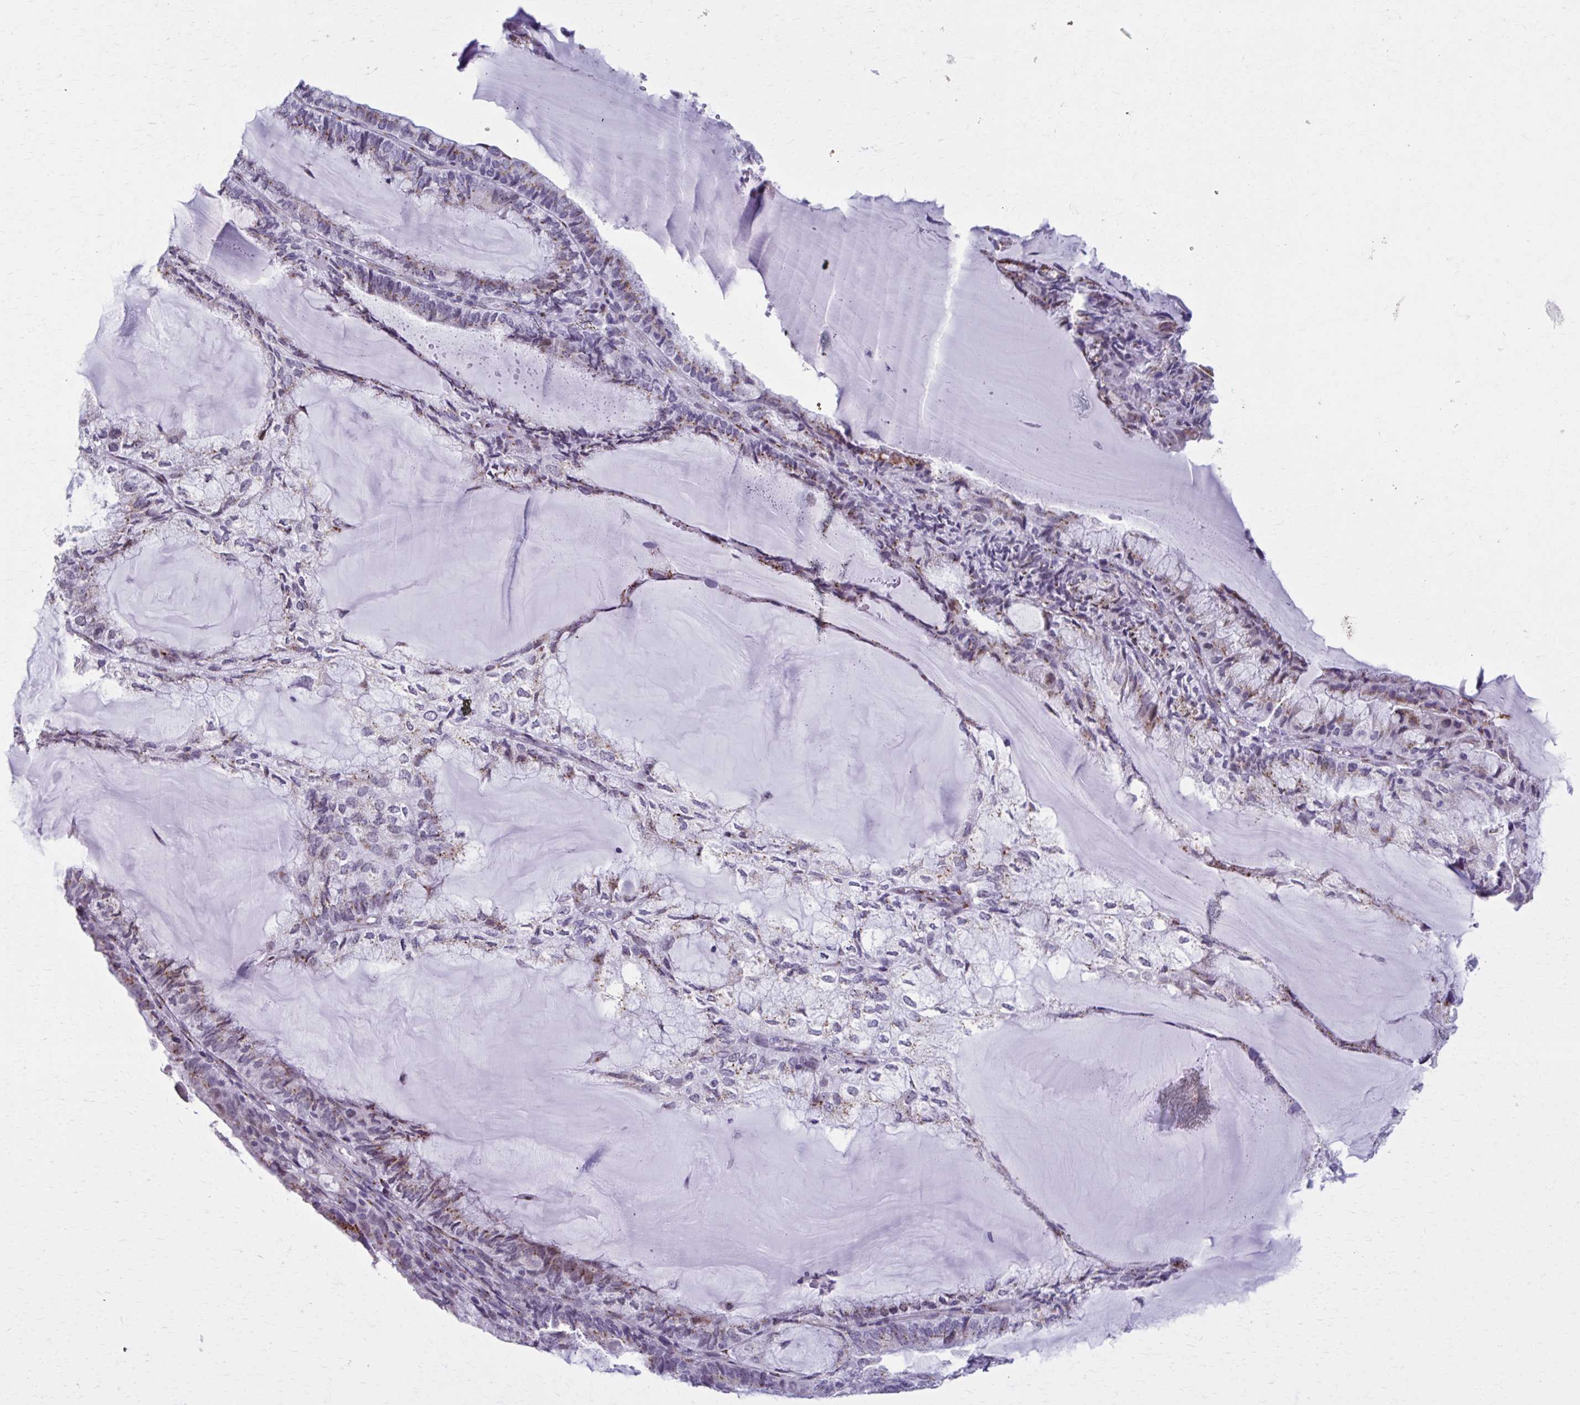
{"staining": {"intensity": "moderate", "quantity": "25%-75%", "location": "cytoplasmic/membranous"}, "tissue": "endometrial cancer", "cell_type": "Tumor cells", "image_type": "cancer", "snomed": [{"axis": "morphology", "description": "Adenocarcinoma, NOS"}, {"axis": "topography", "description": "Endometrium"}], "caption": "This photomicrograph reveals immunohistochemistry staining of endometrial cancer (adenocarcinoma), with medium moderate cytoplasmic/membranous expression in about 25%-75% of tumor cells.", "gene": "ZNF682", "patient": {"sex": "female", "age": 81}}